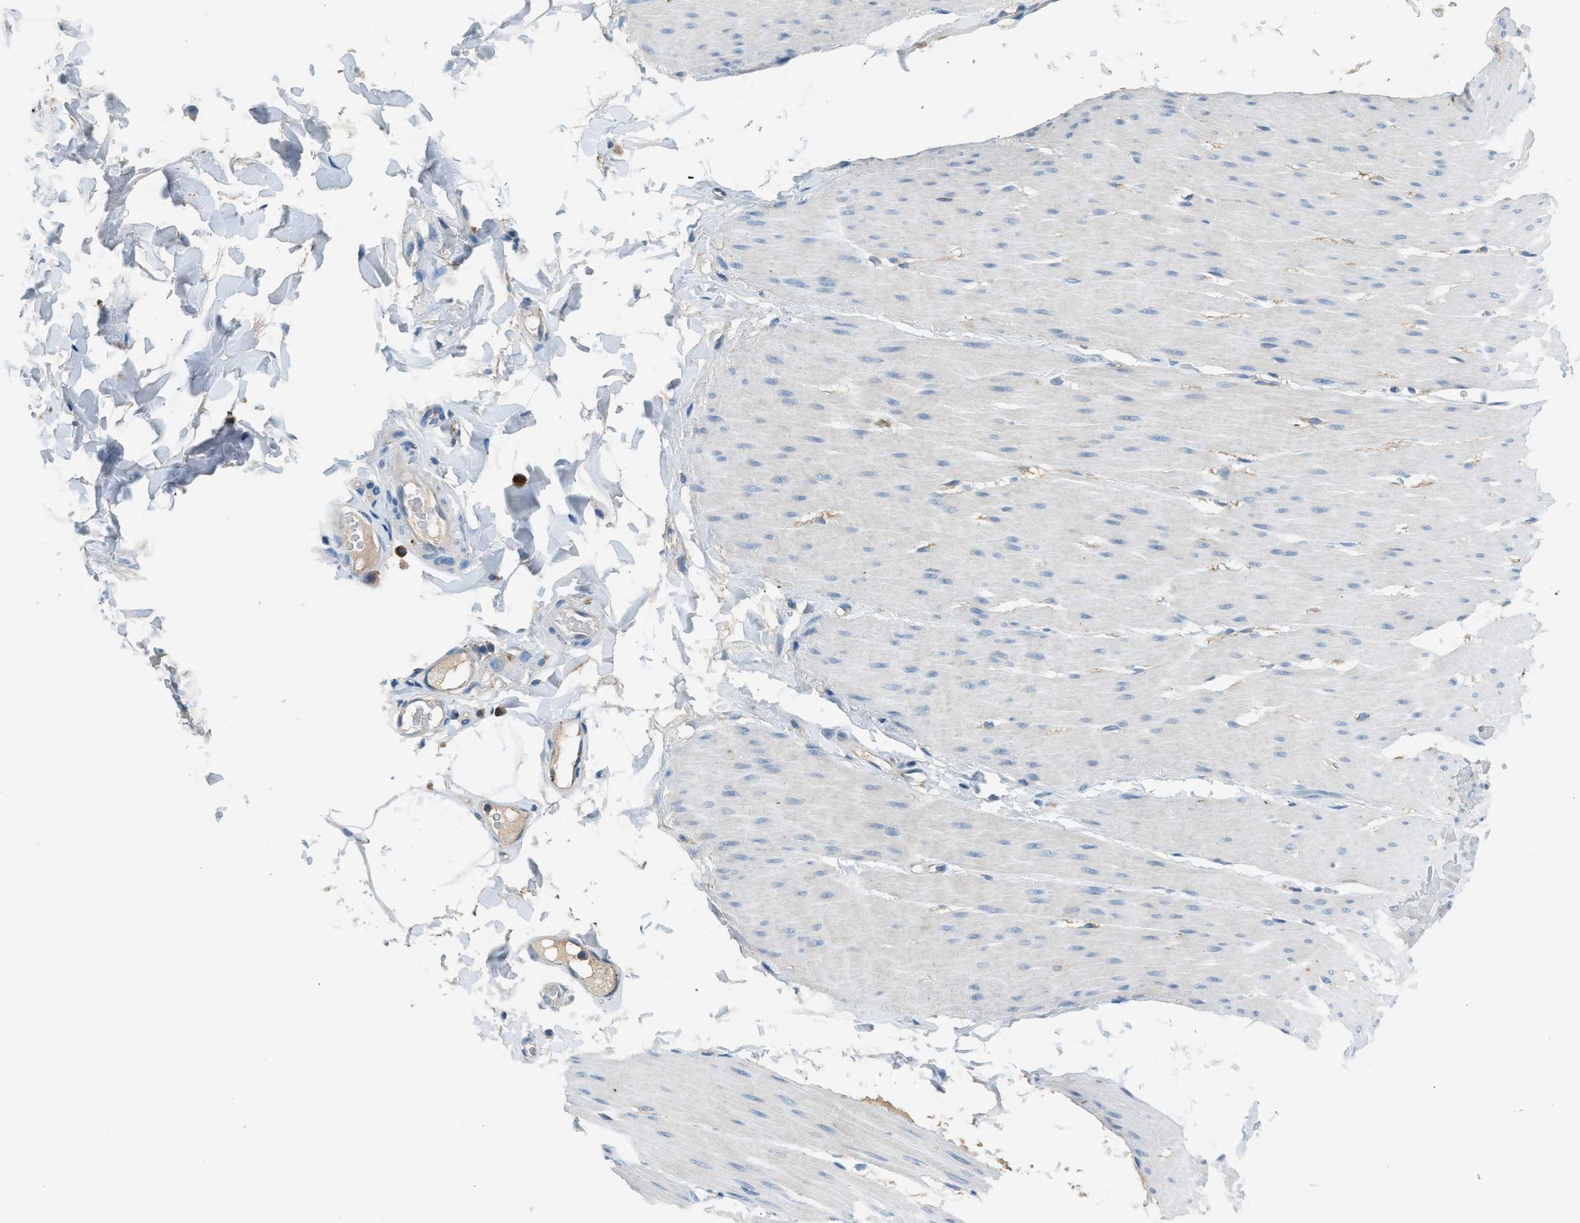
{"staining": {"intensity": "negative", "quantity": "none", "location": "none"}, "tissue": "smooth muscle", "cell_type": "Smooth muscle cells", "image_type": "normal", "snomed": [{"axis": "morphology", "description": "Normal tissue, NOS"}, {"axis": "topography", "description": "Smooth muscle"}, {"axis": "topography", "description": "Colon"}], "caption": "Immunohistochemistry (IHC) histopathology image of normal human smooth muscle stained for a protein (brown), which shows no expression in smooth muscle cells. Nuclei are stained in blue.", "gene": "BMP1", "patient": {"sex": "male", "age": 67}}